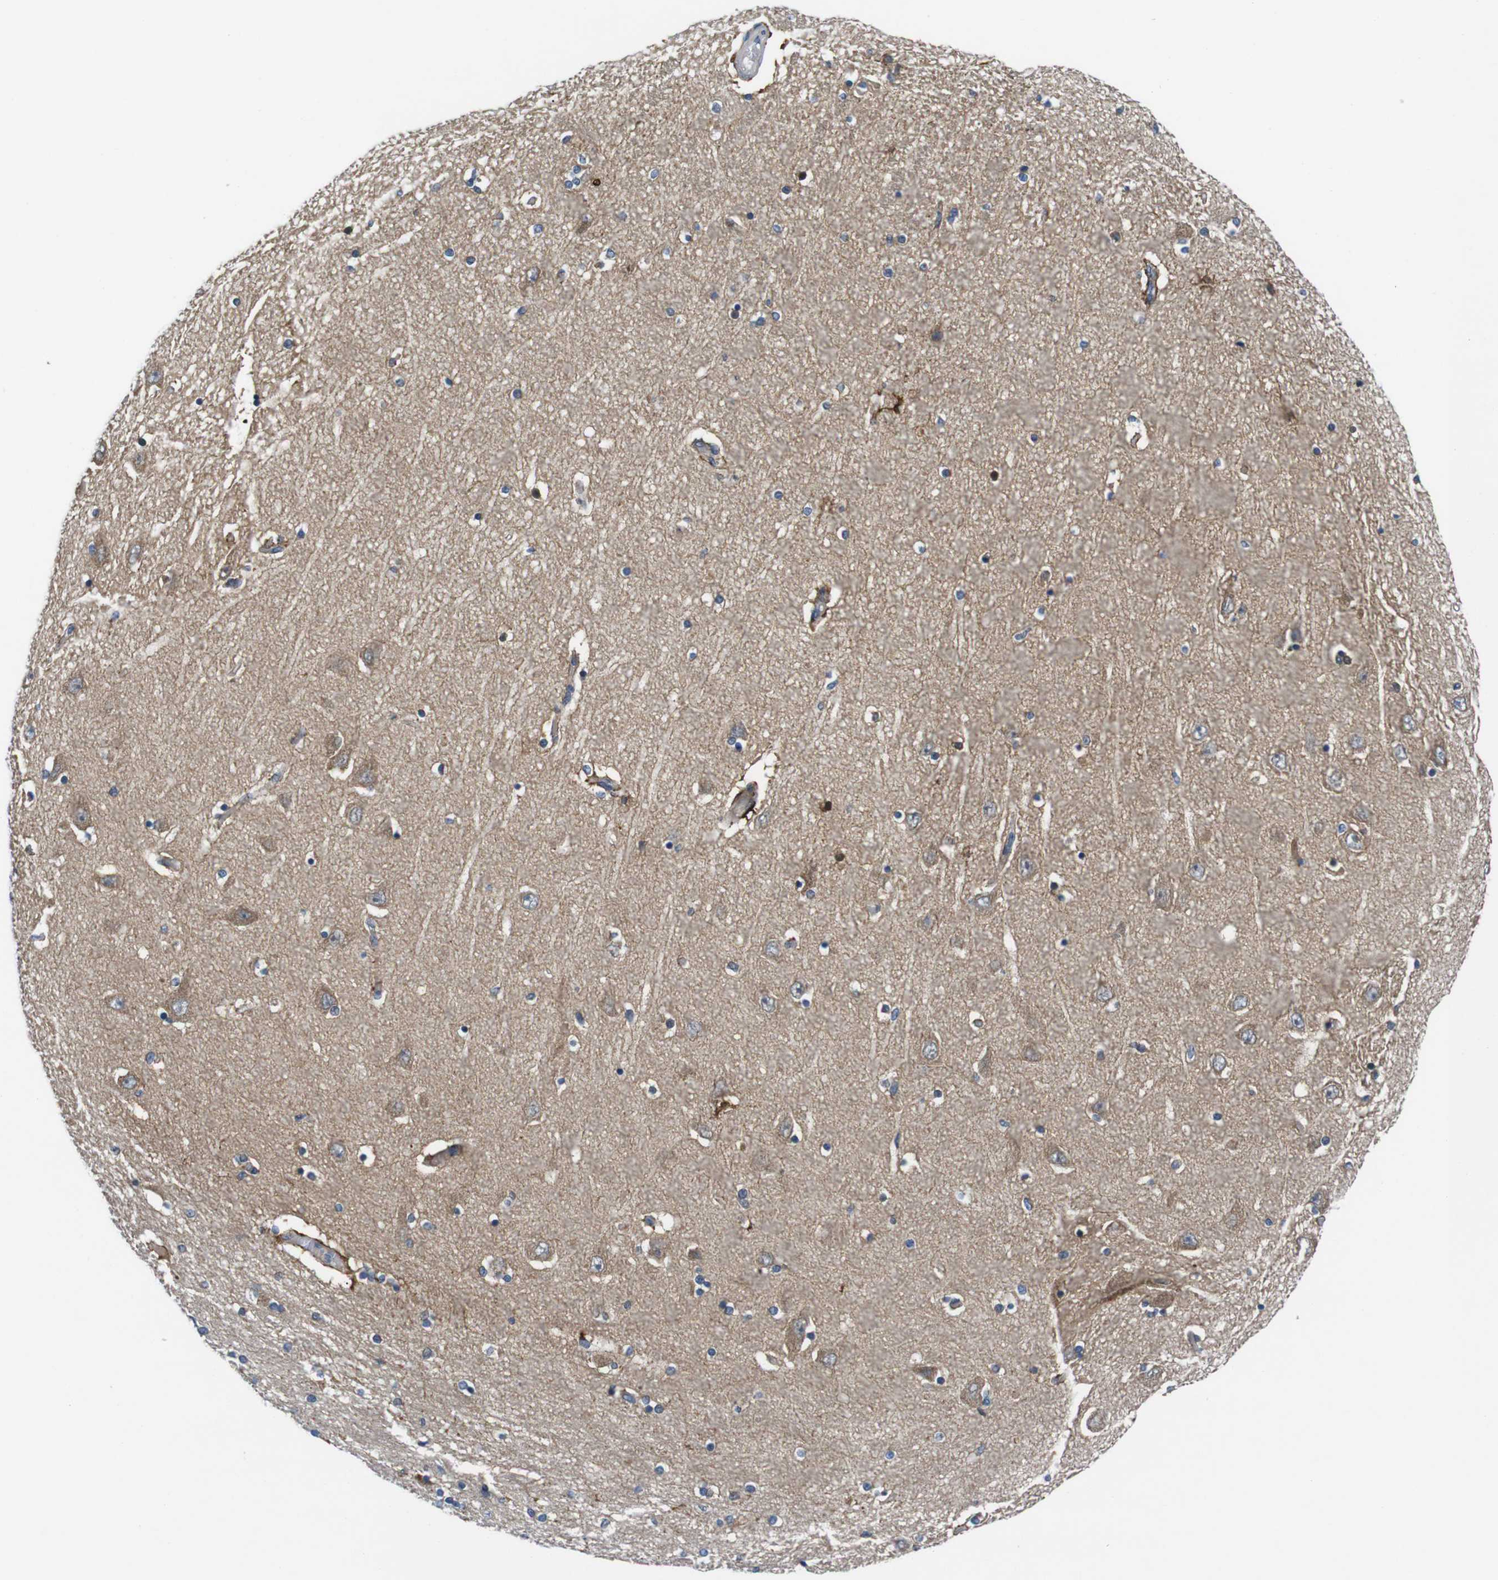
{"staining": {"intensity": "negative", "quantity": "none", "location": "none"}, "tissue": "hippocampus", "cell_type": "Glial cells", "image_type": "normal", "snomed": [{"axis": "morphology", "description": "Normal tissue, NOS"}, {"axis": "topography", "description": "Hippocampus"}], "caption": "The histopathology image reveals no staining of glial cells in normal hippocampus.", "gene": "JAK1", "patient": {"sex": "female", "age": 54}}